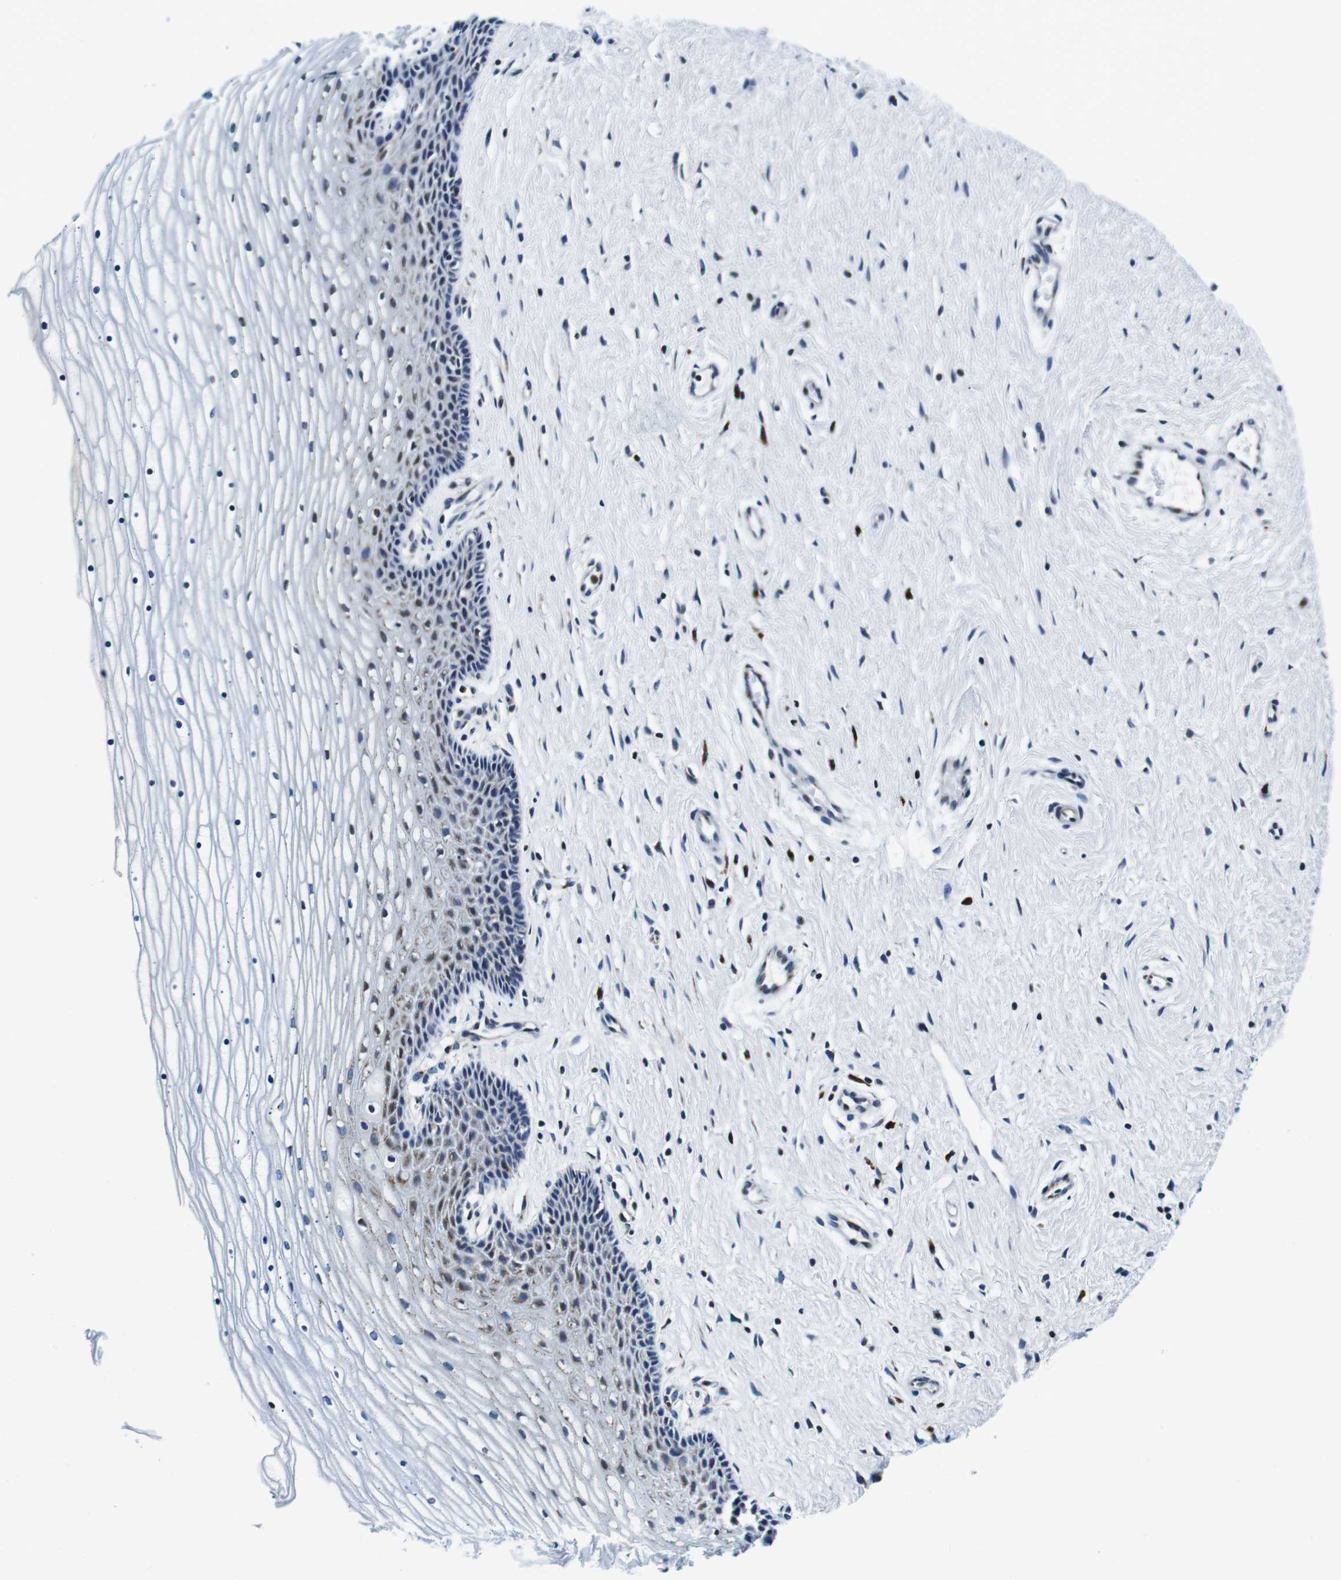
{"staining": {"intensity": "moderate", "quantity": "25%-75%", "location": "cytoplasmic/membranous"}, "tissue": "cervix", "cell_type": "Glandular cells", "image_type": "normal", "snomed": [{"axis": "morphology", "description": "Normal tissue, NOS"}, {"axis": "topography", "description": "Cervix"}], "caption": "Immunohistochemistry (IHC) staining of unremarkable cervix, which reveals medium levels of moderate cytoplasmic/membranous staining in about 25%-75% of glandular cells indicating moderate cytoplasmic/membranous protein expression. The staining was performed using DAB (brown) for protein detection and nuclei were counterstained in hematoxylin (blue).", "gene": "FAR2", "patient": {"sex": "female", "age": 39}}